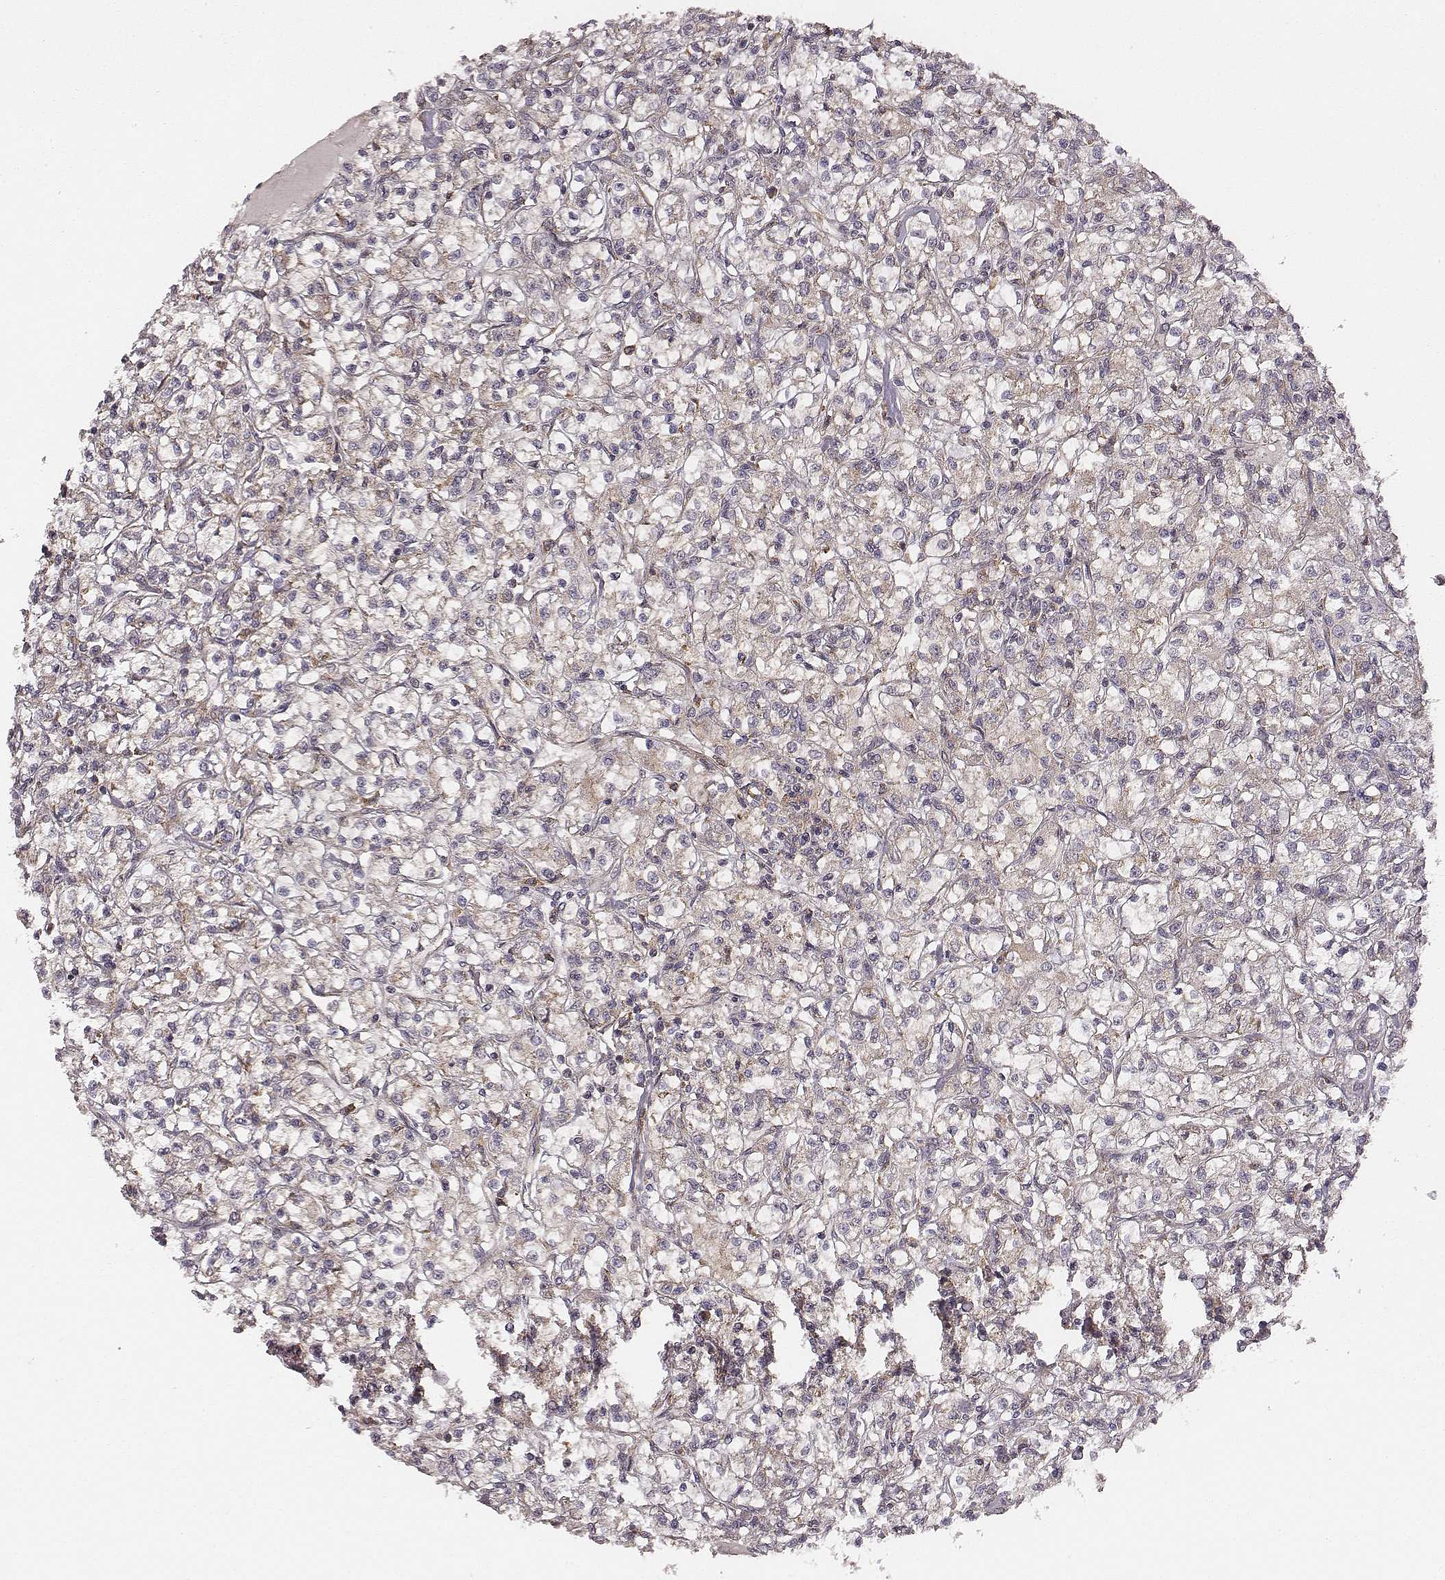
{"staining": {"intensity": "weak", "quantity": "25%-75%", "location": "cytoplasmic/membranous"}, "tissue": "renal cancer", "cell_type": "Tumor cells", "image_type": "cancer", "snomed": [{"axis": "morphology", "description": "Adenocarcinoma, NOS"}, {"axis": "topography", "description": "Kidney"}], "caption": "Immunohistochemical staining of renal cancer demonstrates low levels of weak cytoplasmic/membranous protein expression in about 25%-75% of tumor cells.", "gene": "VPS26A", "patient": {"sex": "female", "age": 59}}